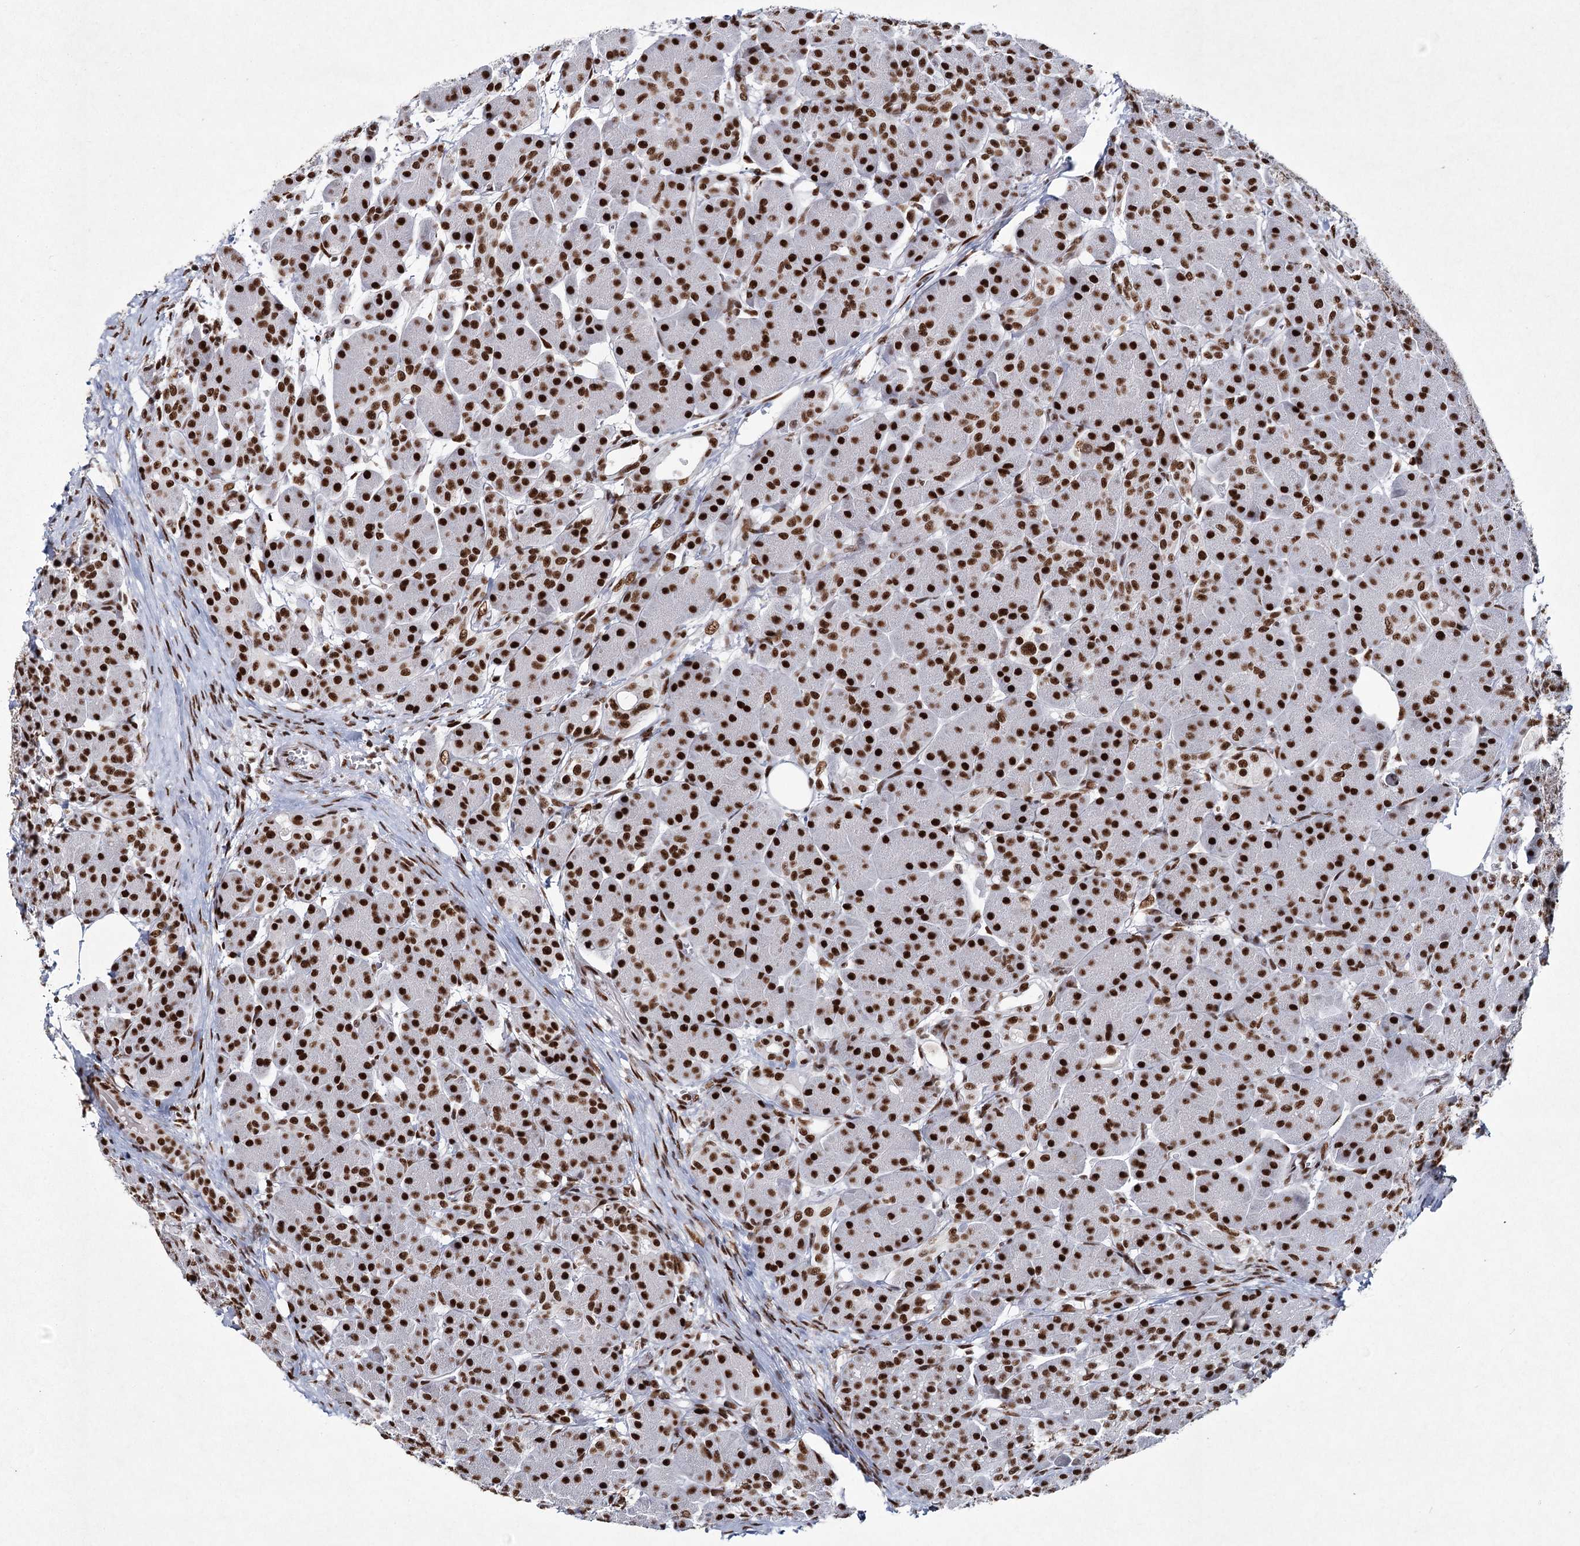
{"staining": {"intensity": "strong", "quantity": ">75%", "location": "nuclear"}, "tissue": "pancreas", "cell_type": "Exocrine glandular cells", "image_type": "normal", "snomed": [{"axis": "morphology", "description": "Normal tissue, NOS"}, {"axis": "topography", "description": "Pancreas"}], "caption": "Brown immunohistochemical staining in unremarkable human pancreas displays strong nuclear positivity in about >75% of exocrine glandular cells.", "gene": "SCAF8", "patient": {"sex": "male", "age": 63}}